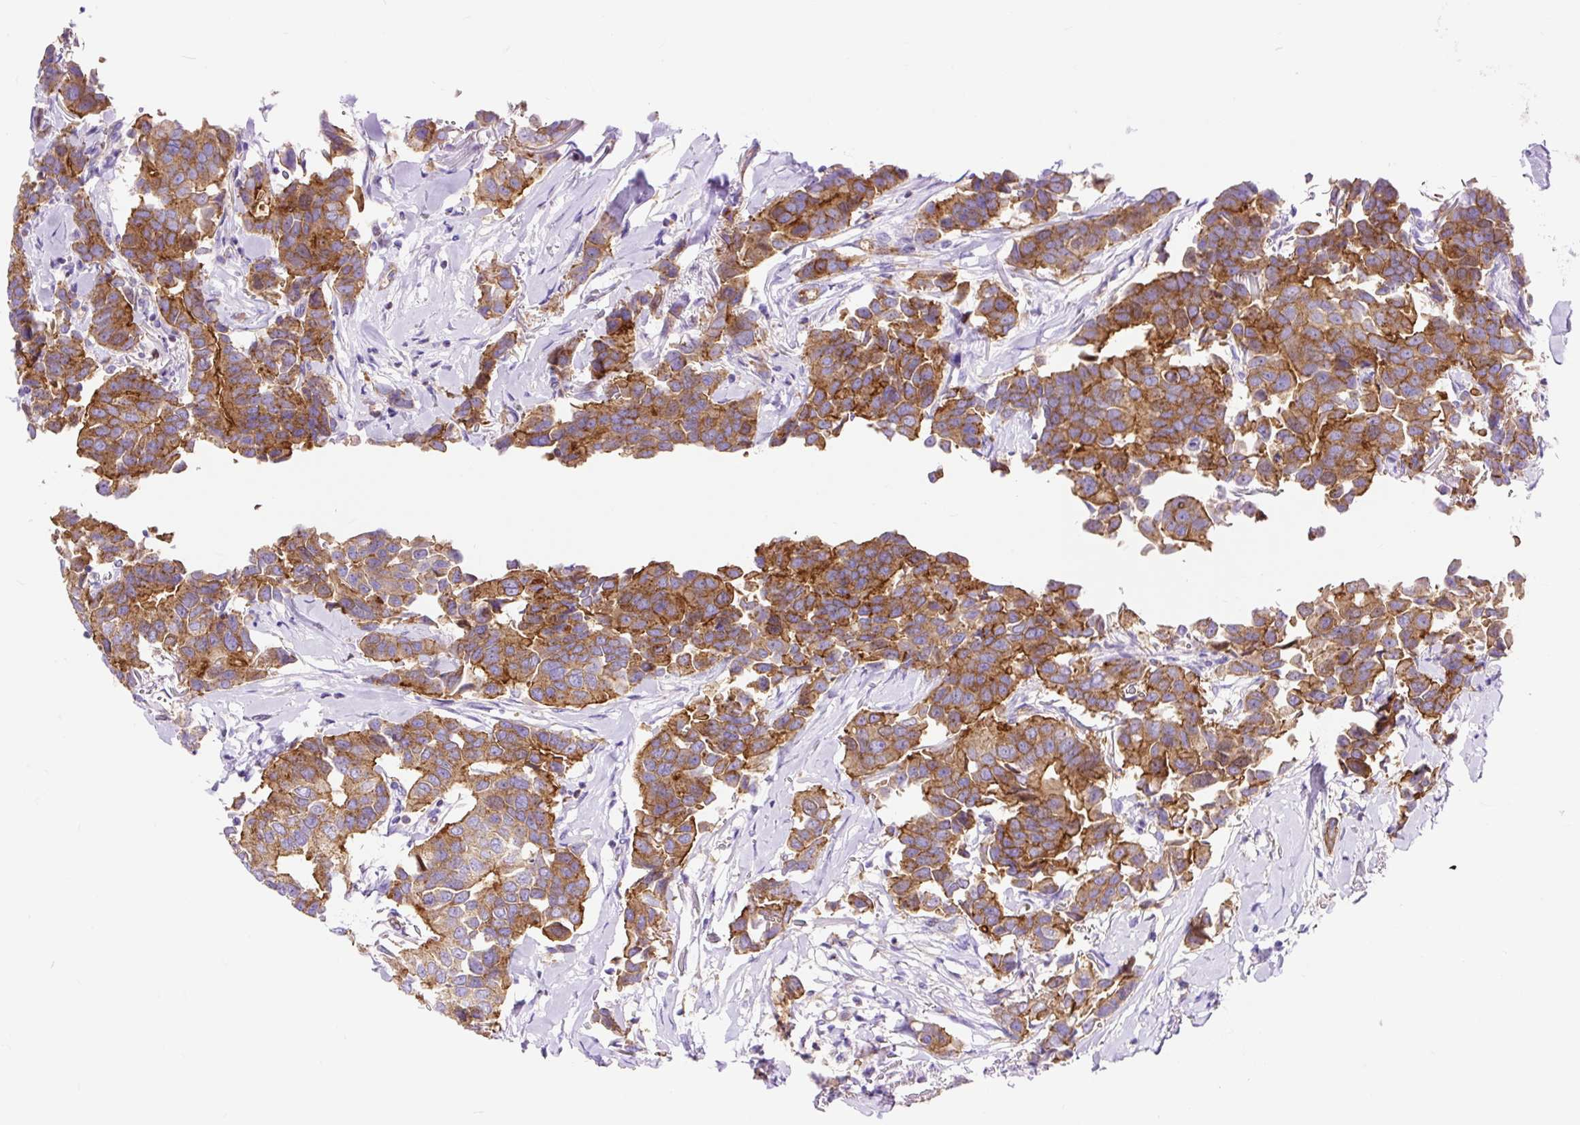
{"staining": {"intensity": "strong", "quantity": ">75%", "location": "cytoplasmic/membranous"}, "tissue": "breast cancer", "cell_type": "Tumor cells", "image_type": "cancer", "snomed": [{"axis": "morphology", "description": "Duct carcinoma"}, {"axis": "topography", "description": "Breast"}], "caption": "Brown immunohistochemical staining in human breast intraductal carcinoma reveals strong cytoplasmic/membranous staining in about >75% of tumor cells.", "gene": "HIP1R", "patient": {"sex": "female", "age": 80}}